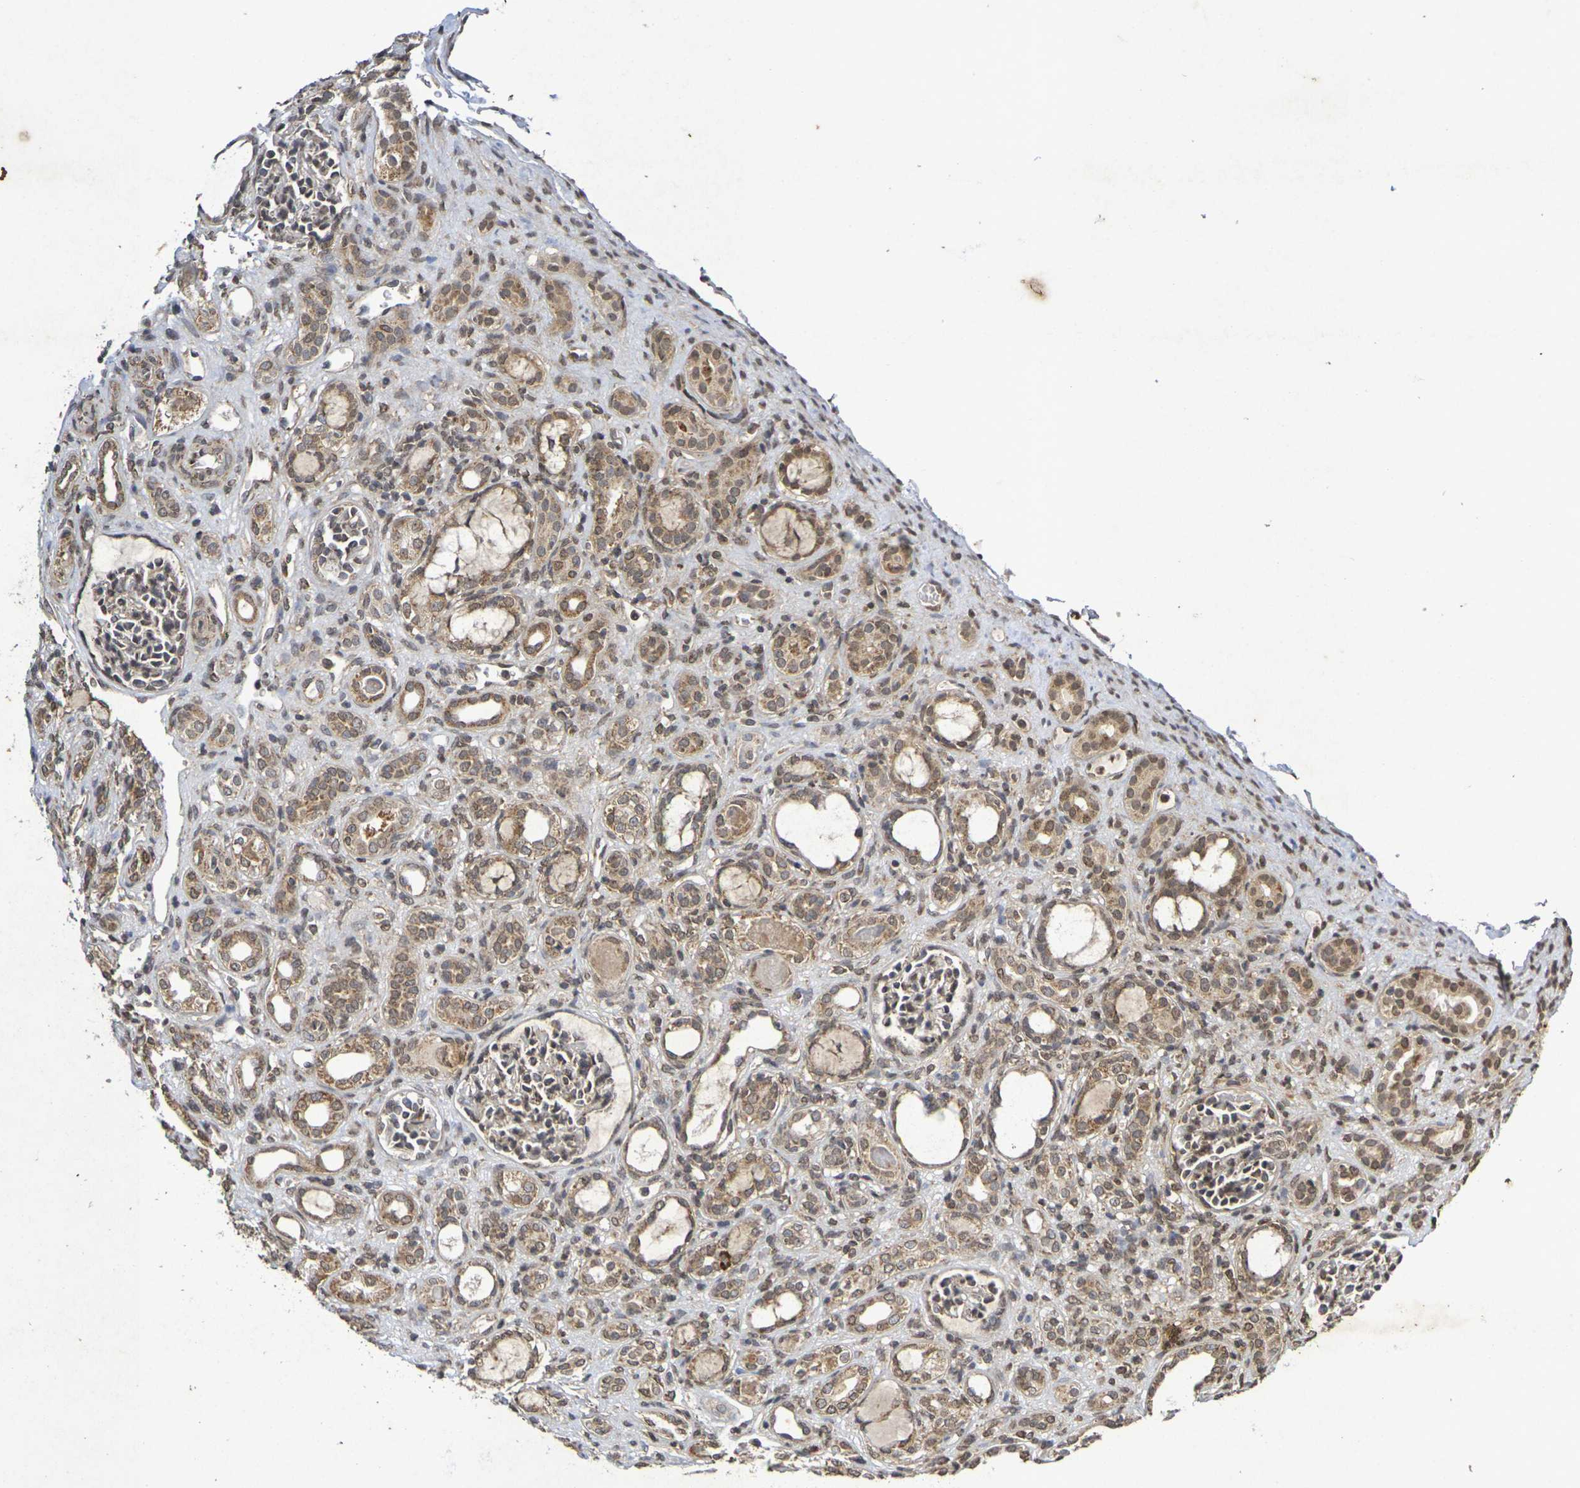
{"staining": {"intensity": "moderate", "quantity": "25%-75%", "location": "cytoplasmic/membranous,nuclear"}, "tissue": "kidney", "cell_type": "Cells in glomeruli", "image_type": "normal", "snomed": [{"axis": "morphology", "description": "Normal tissue, NOS"}, {"axis": "topography", "description": "Kidney"}], "caption": "Immunohistochemistry (IHC) (DAB) staining of unremarkable kidney demonstrates moderate cytoplasmic/membranous,nuclear protein expression in approximately 25%-75% of cells in glomeruli.", "gene": "GUCY1A2", "patient": {"sex": "male", "age": 7}}